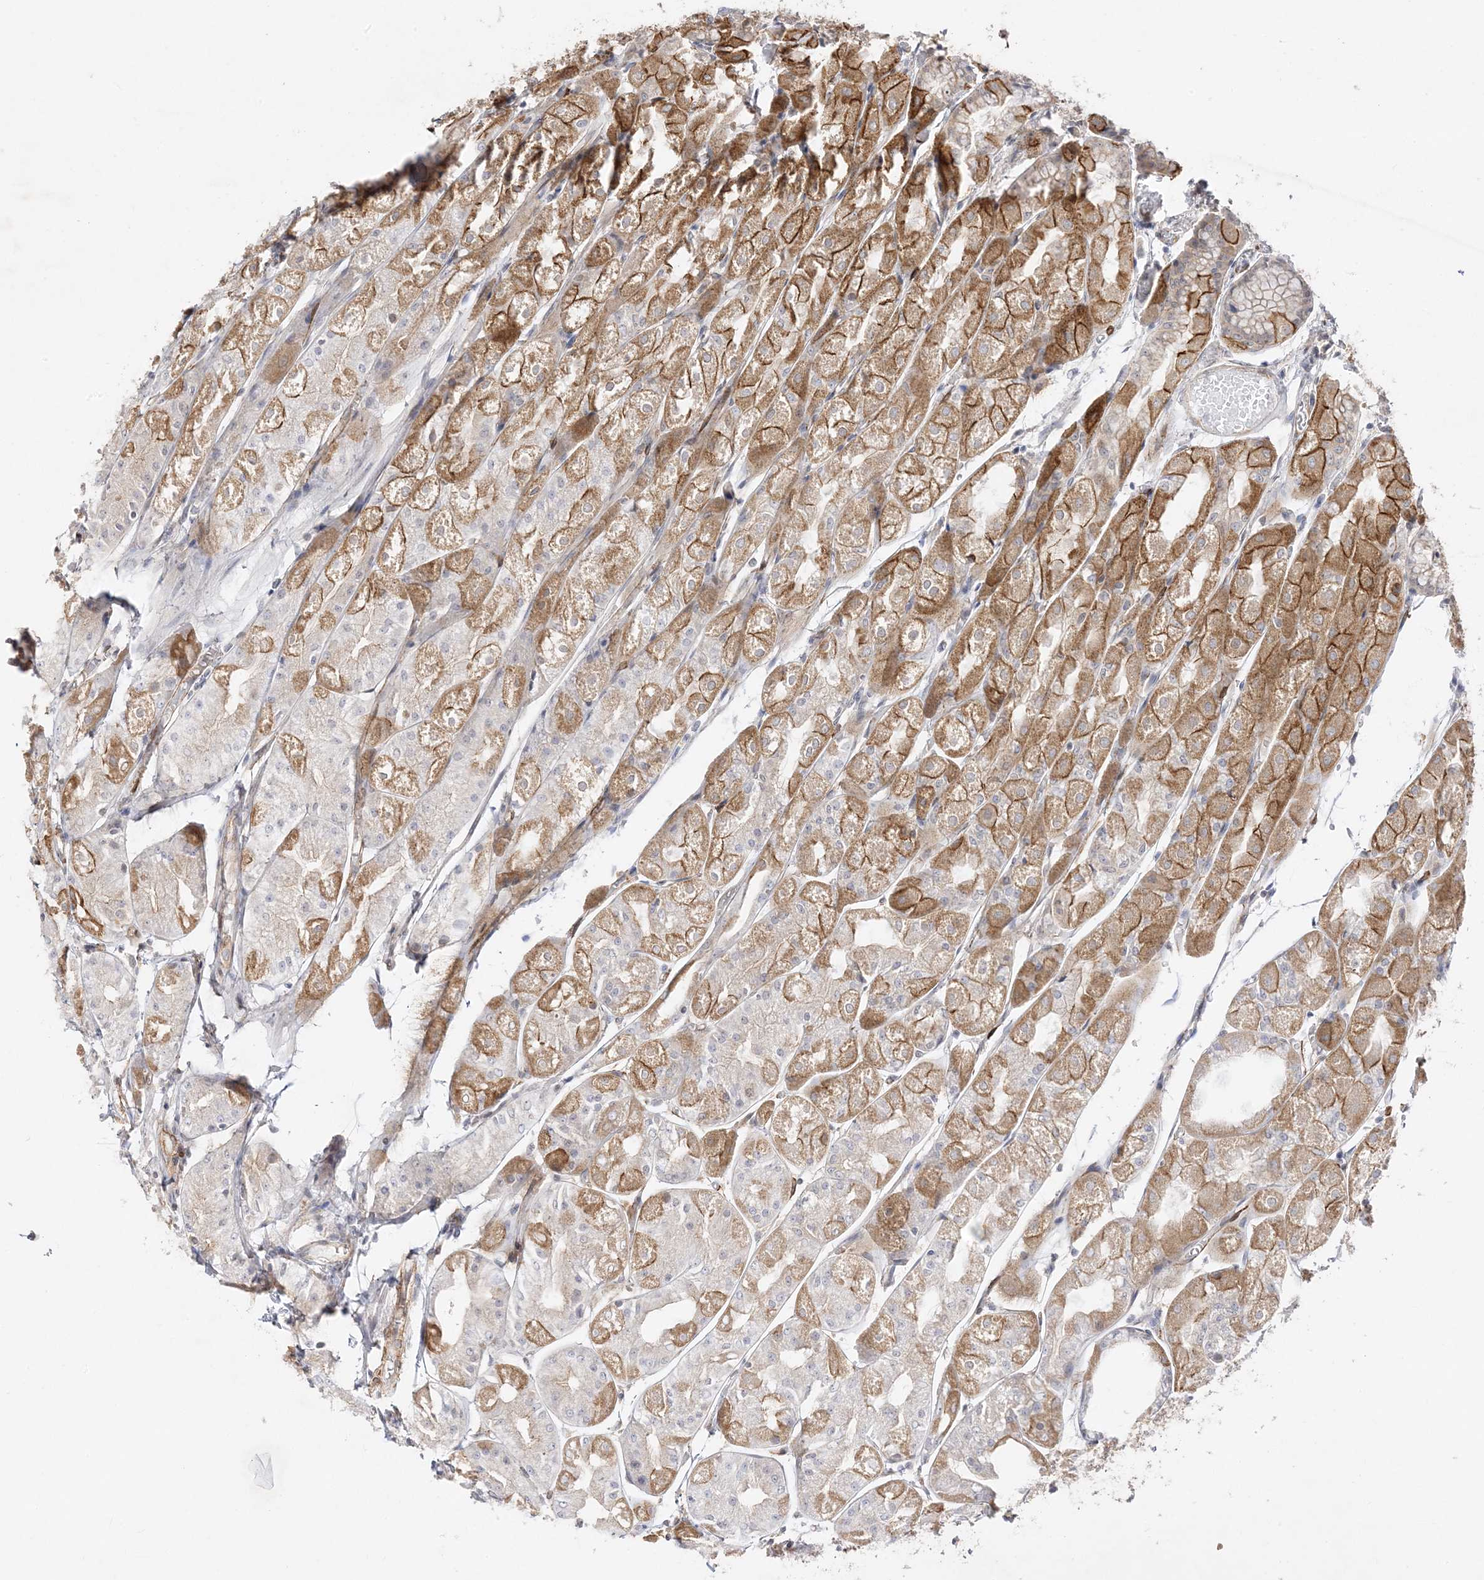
{"staining": {"intensity": "moderate", "quantity": "25%-75%", "location": "cytoplasmic/membranous"}, "tissue": "stomach", "cell_type": "Glandular cells", "image_type": "normal", "snomed": [{"axis": "morphology", "description": "Normal tissue, NOS"}, {"axis": "topography", "description": "Stomach, upper"}], "caption": "IHC photomicrograph of normal stomach: stomach stained using IHC displays medium levels of moderate protein expression localized specifically in the cytoplasmic/membranous of glandular cells, appearing as a cytoplasmic/membranous brown color.", "gene": "C2CD2", "patient": {"sex": "male", "age": 72}}